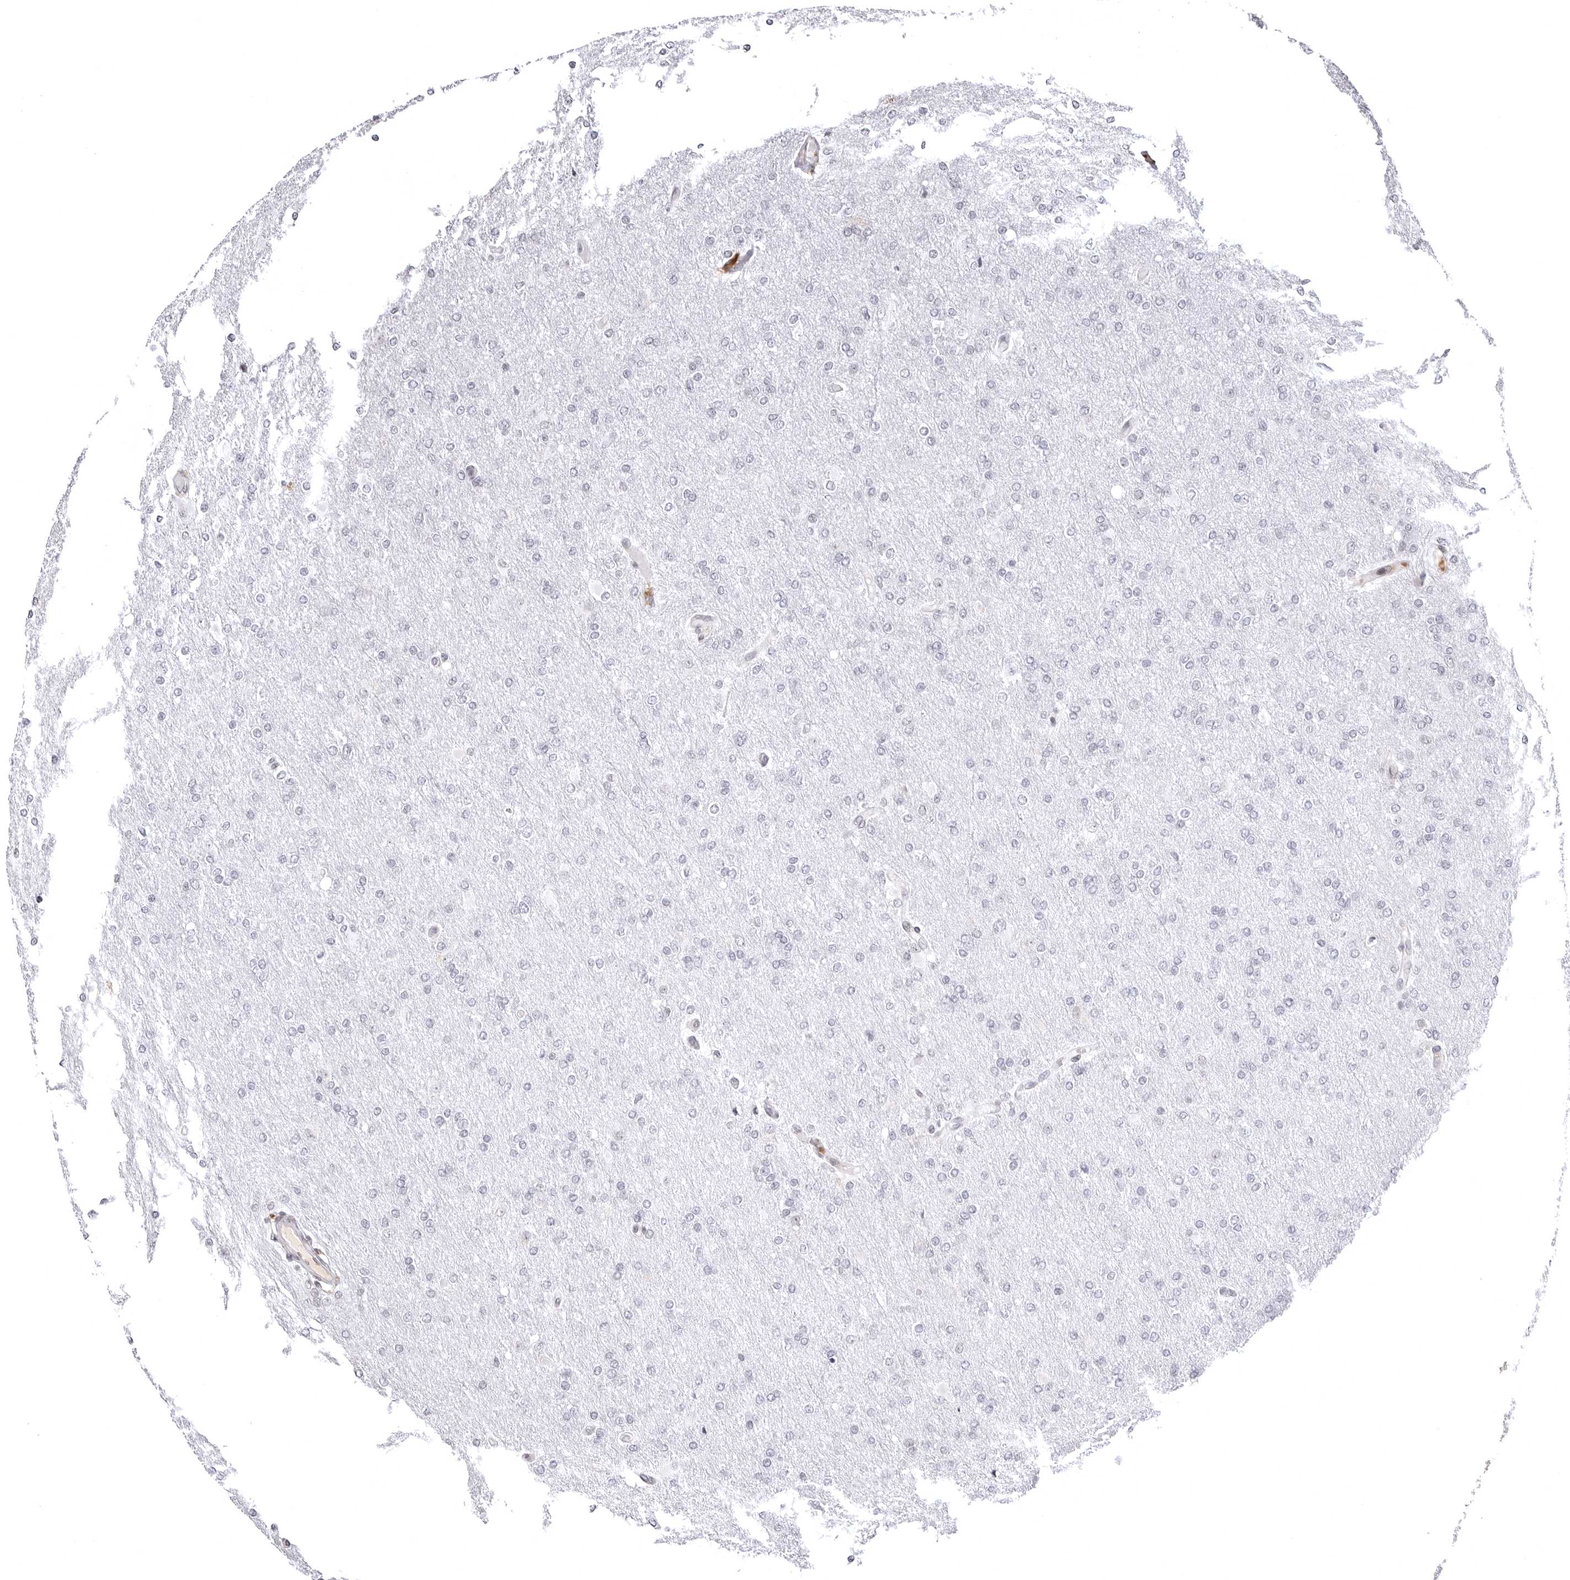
{"staining": {"intensity": "negative", "quantity": "none", "location": "none"}, "tissue": "glioma", "cell_type": "Tumor cells", "image_type": "cancer", "snomed": [{"axis": "morphology", "description": "Glioma, malignant, High grade"}, {"axis": "topography", "description": "Cerebral cortex"}], "caption": "Immunohistochemistry (IHC) of glioma demonstrates no staining in tumor cells.", "gene": "PHF3", "patient": {"sex": "female", "age": 36}}